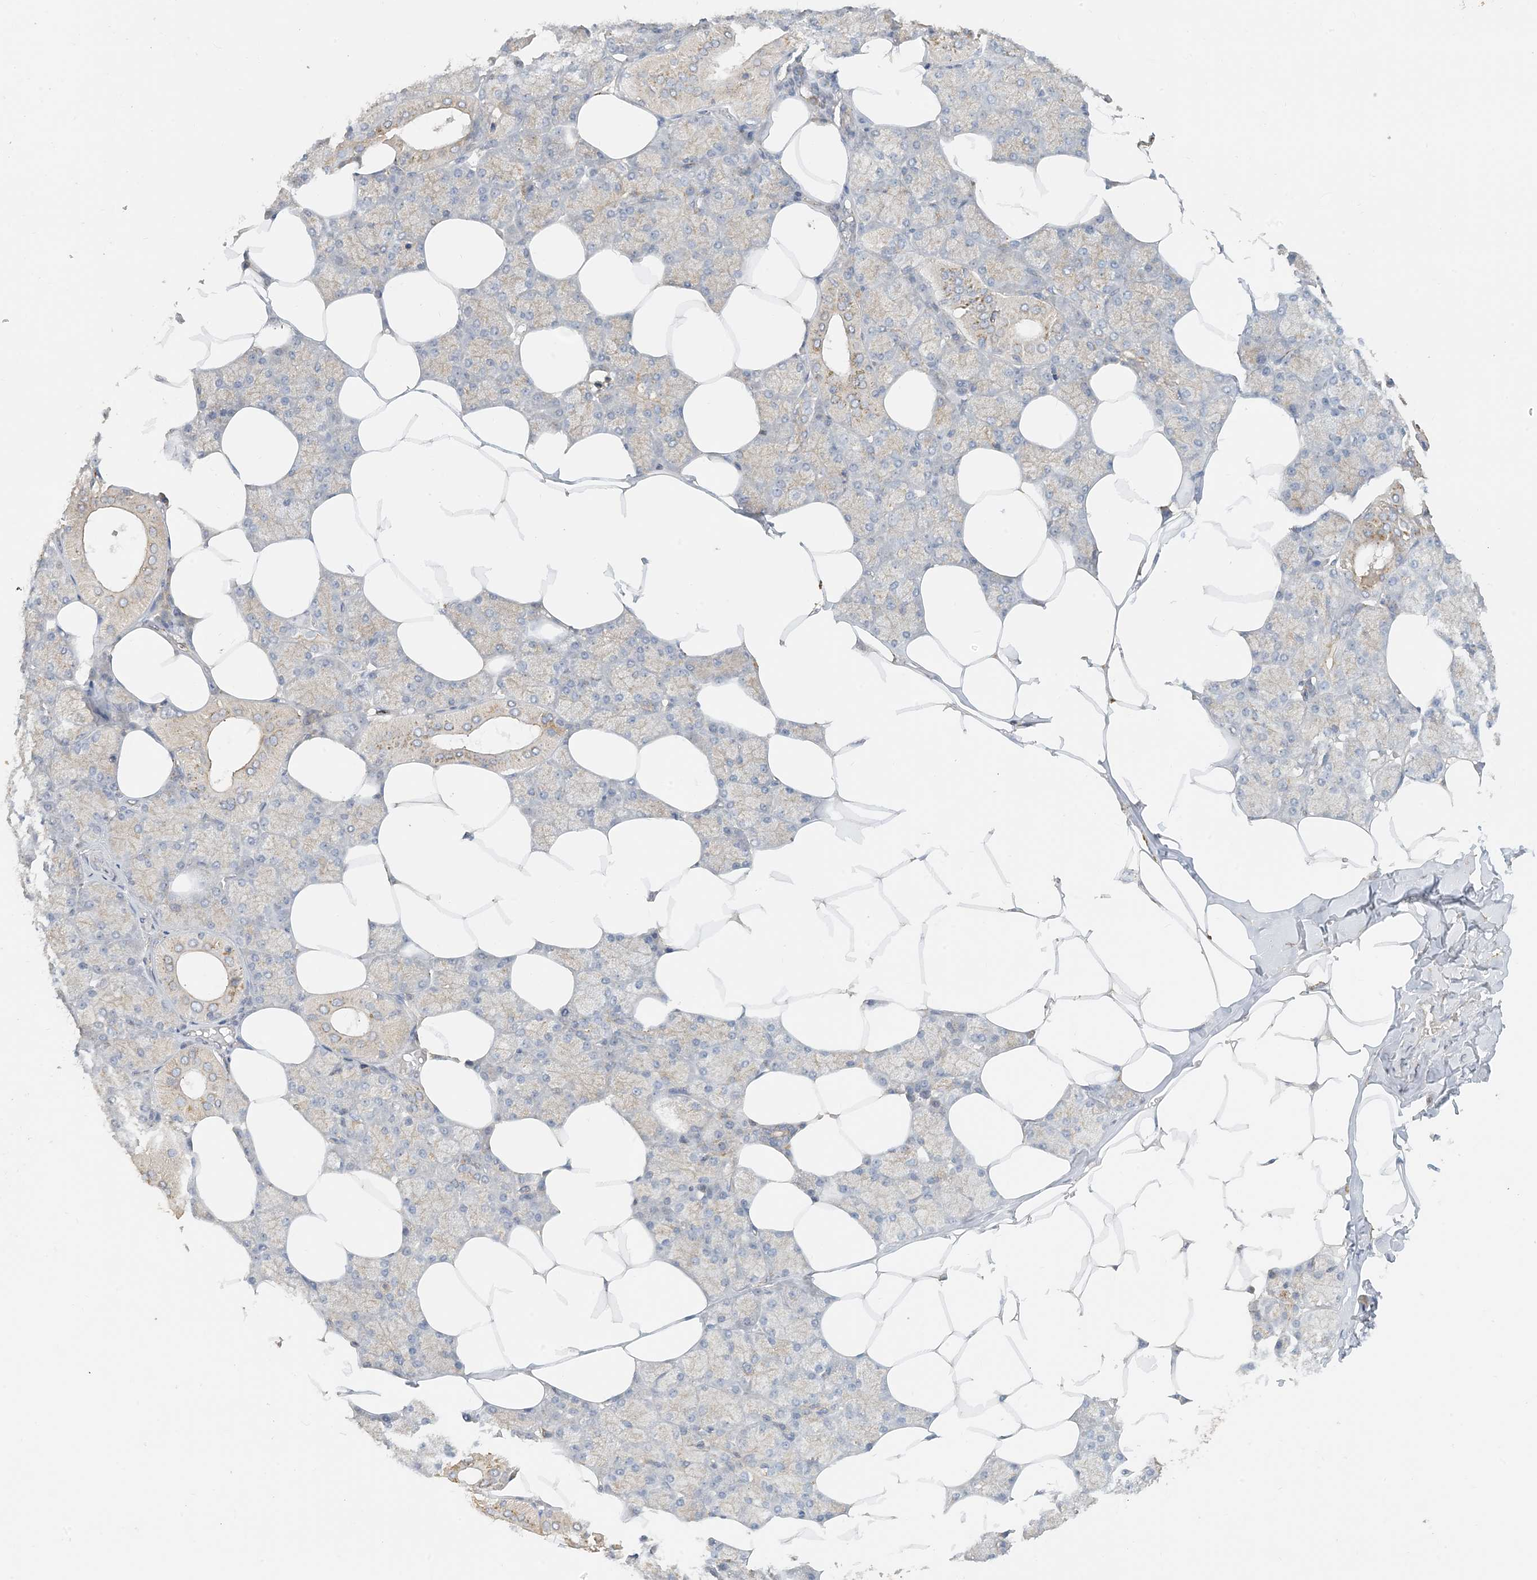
{"staining": {"intensity": "moderate", "quantity": "<25%", "location": "cytoplasmic/membranous"}, "tissue": "salivary gland", "cell_type": "Glandular cells", "image_type": "normal", "snomed": [{"axis": "morphology", "description": "Normal tissue, NOS"}, {"axis": "topography", "description": "Salivary gland"}], "caption": "Immunohistochemistry of benign salivary gland demonstrates low levels of moderate cytoplasmic/membranous expression in about <25% of glandular cells. (Stains: DAB (3,3'-diaminobenzidine) in brown, nuclei in blue, Microscopy: brightfield microscopy at high magnification).", "gene": "SPPL2A", "patient": {"sex": "male", "age": 62}}